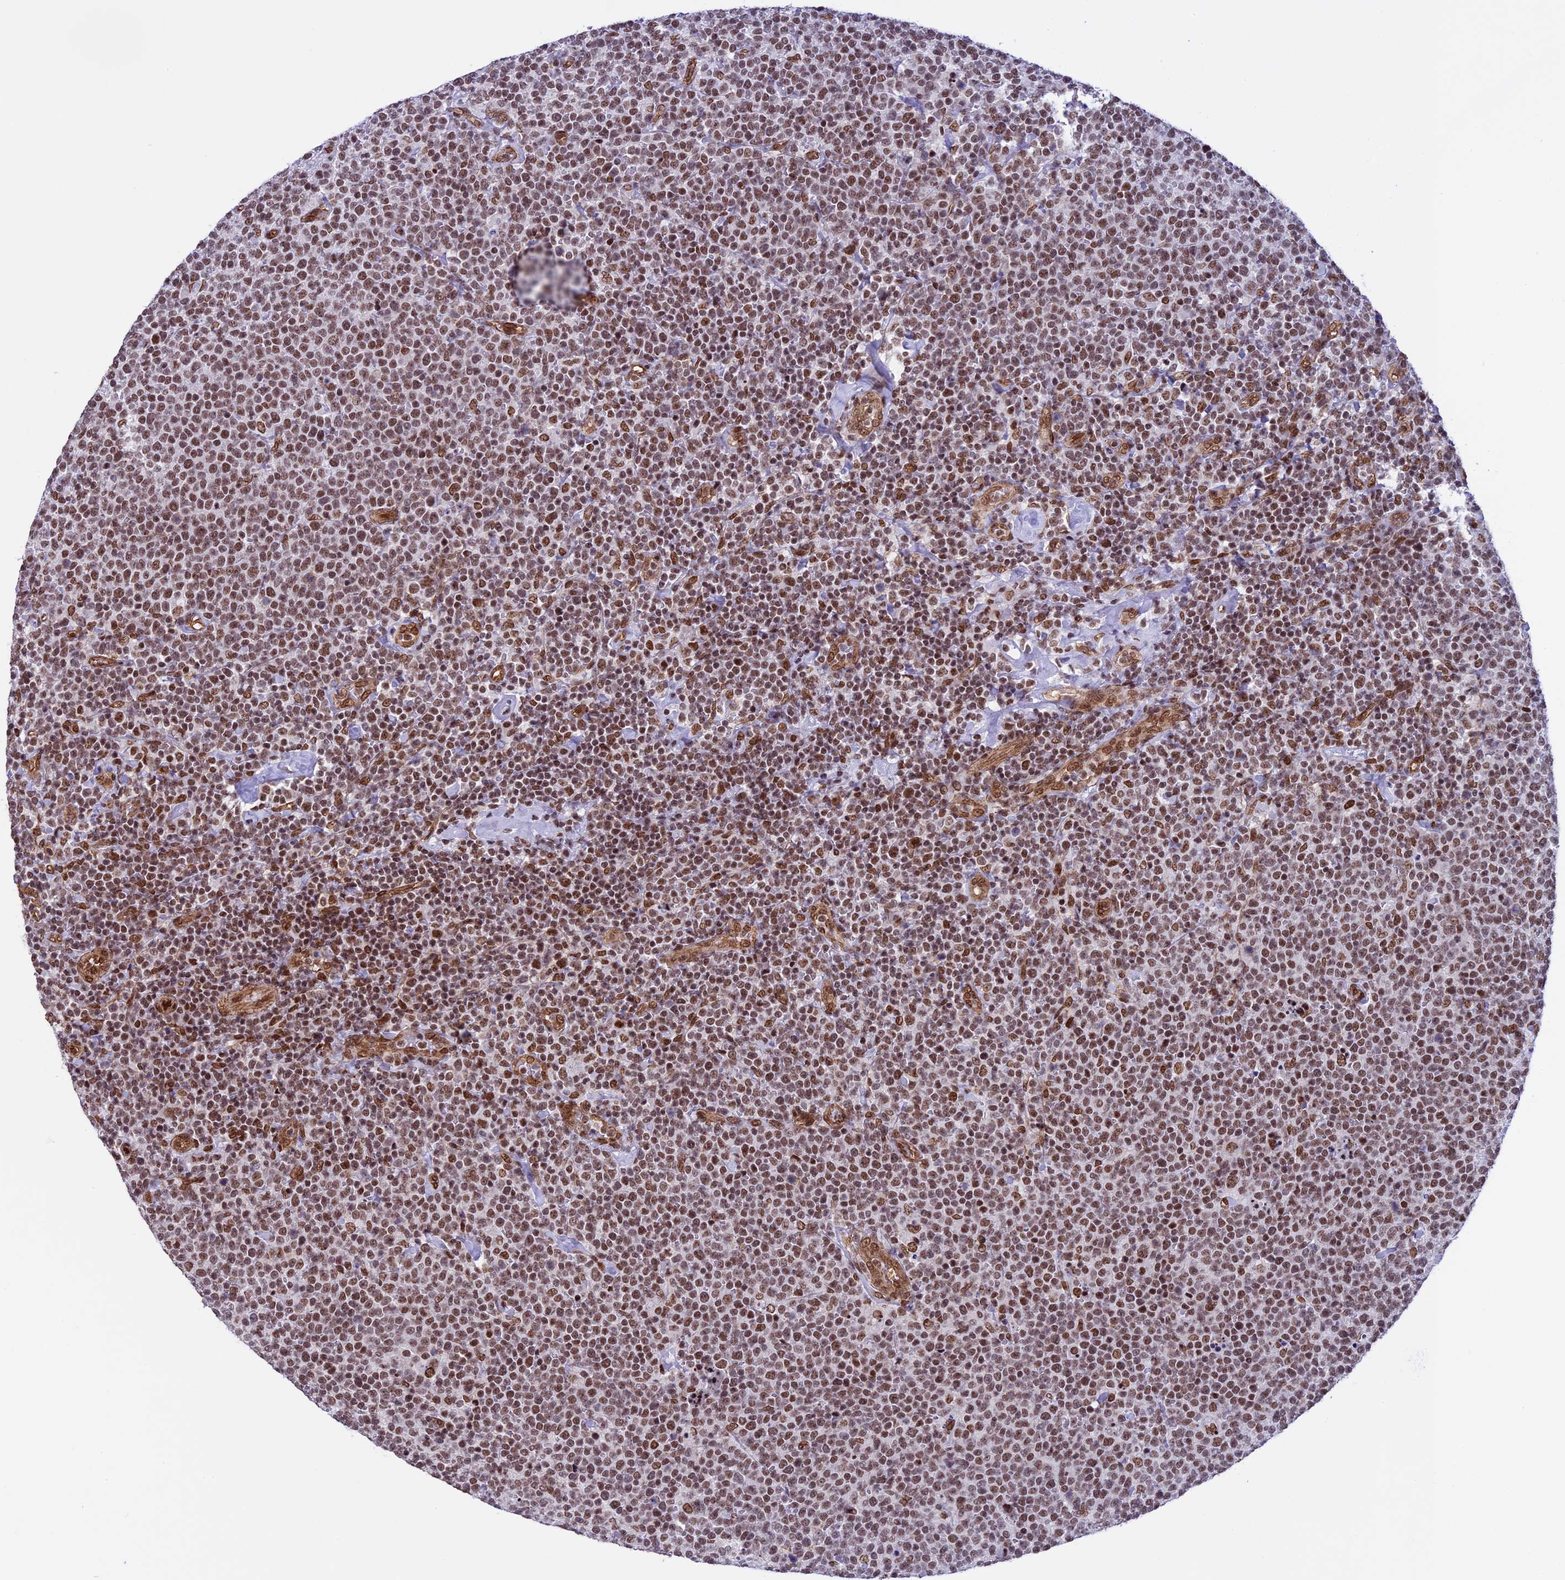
{"staining": {"intensity": "moderate", "quantity": ">75%", "location": "nuclear"}, "tissue": "lymphoma", "cell_type": "Tumor cells", "image_type": "cancer", "snomed": [{"axis": "morphology", "description": "Malignant lymphoma, non-Hodgkin's type, High grade"}, {"axis": "topography", "description": "Lymph node"}], "caption": "Lymphoma tissue demonstrates moderate nuclear staining in about >75% of tumor cells Using DAB (brown) and hematoxylin (blue) stains, captured at high magnification using brightfield microscopy.", "gene": "MPHOSPH8", "patient": {"sex": "male", "age": 61}}